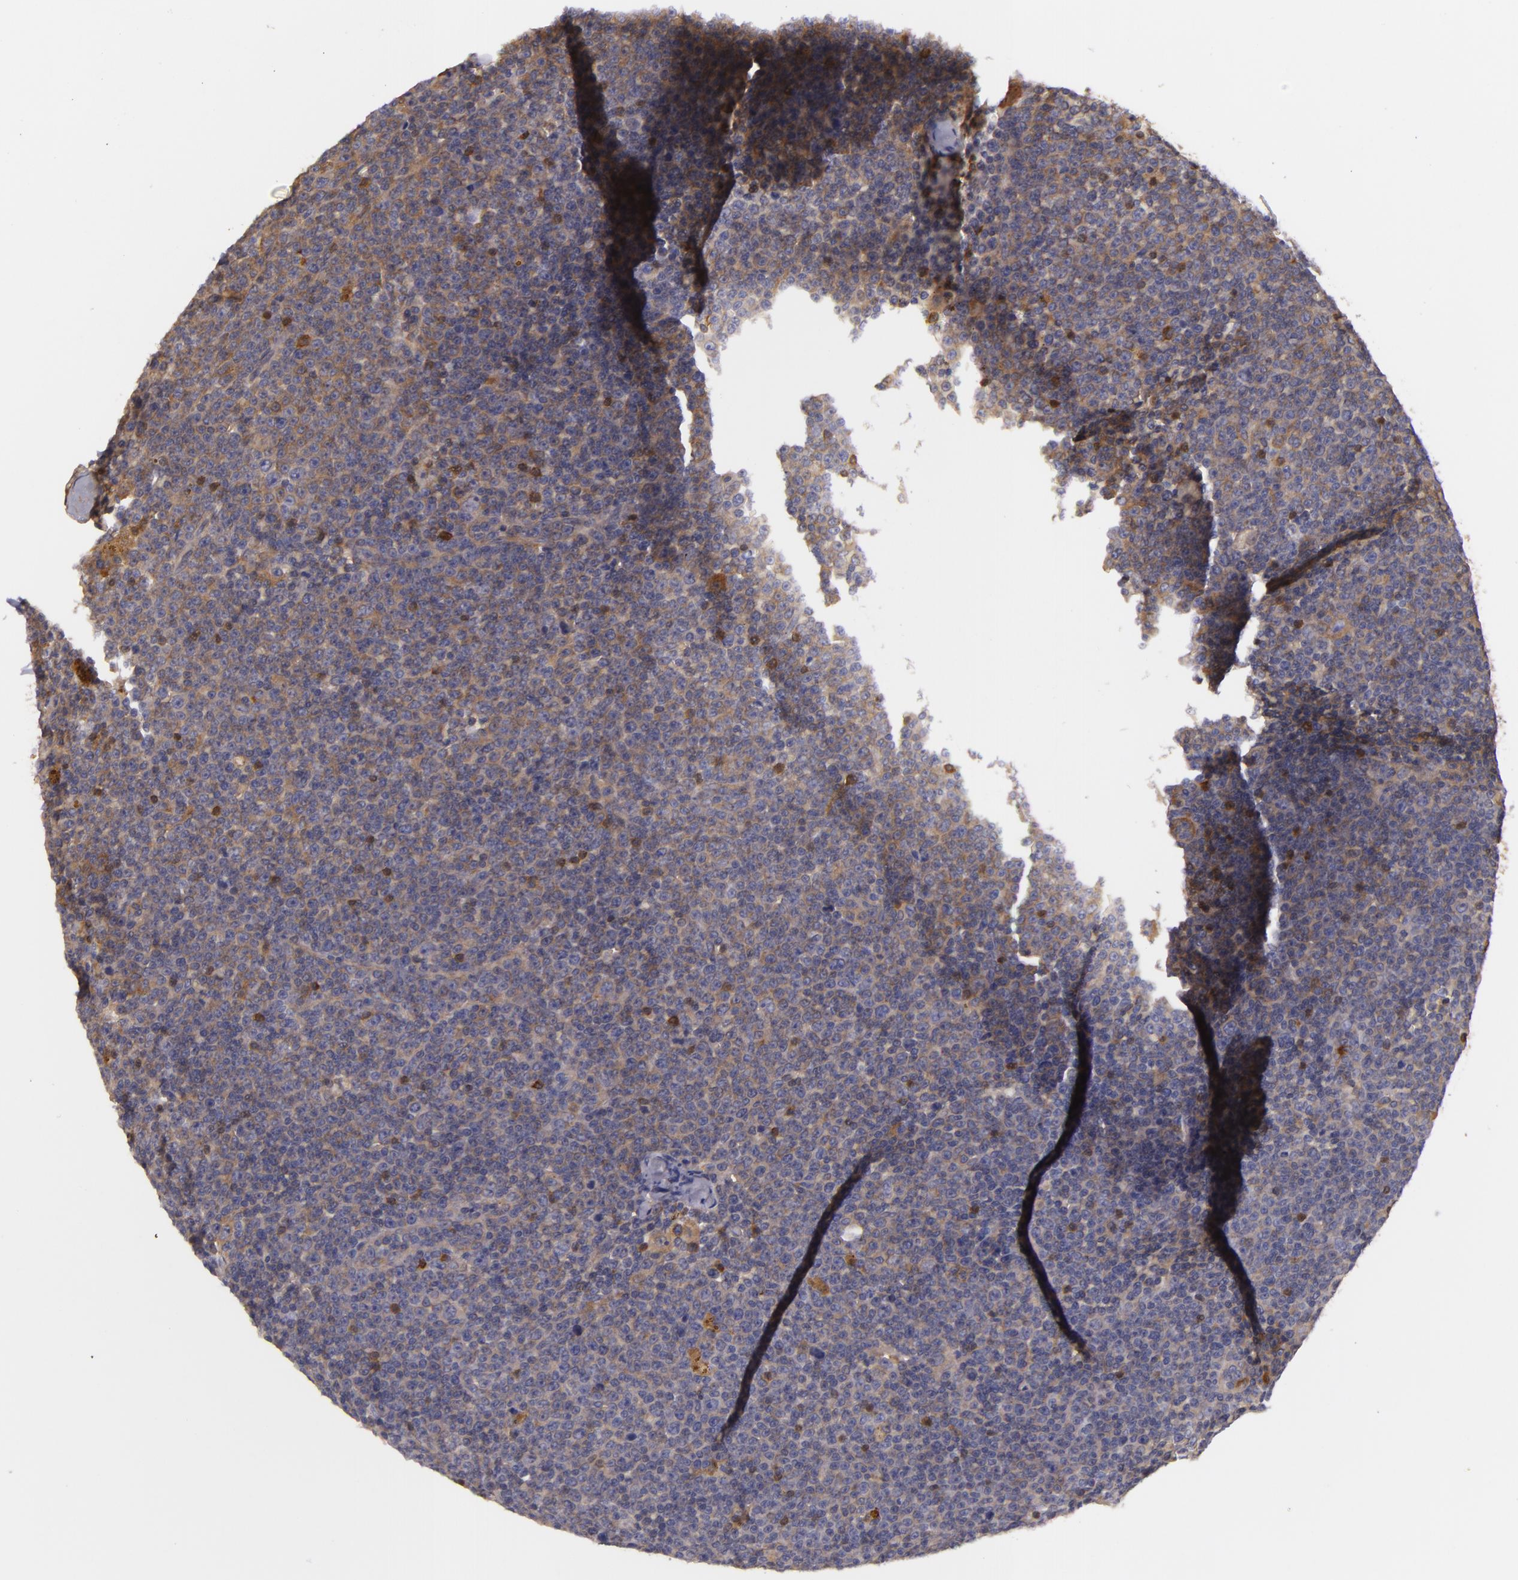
{"staining": {"intensity": "moderate", "quantity": ">75%", "location": "cytoplasmic/membranous"}, "tissue": "lymphoma", "cell_type": "Tumor cells", "image_type": "cancer", "snomed": [{"axis": "morphology", "description": "Malignant lymphoma, non-Hodgkin's type, Low grade"}, {"axis": "topography", "description": "Lymph node"}], "caption": "This photomicrograph reveals malignant lymphoma, non-Hodgkin's type (low-grade) stained with immunohistochemistry (IHC) to label a protein in brown. The cytoplasmic/membranous of tumor cells show moderate positivity for the protein. Nuclei are counter-stained blue.", "gene": "TOM1", "patient": {"sex": "male", "age": 50}}